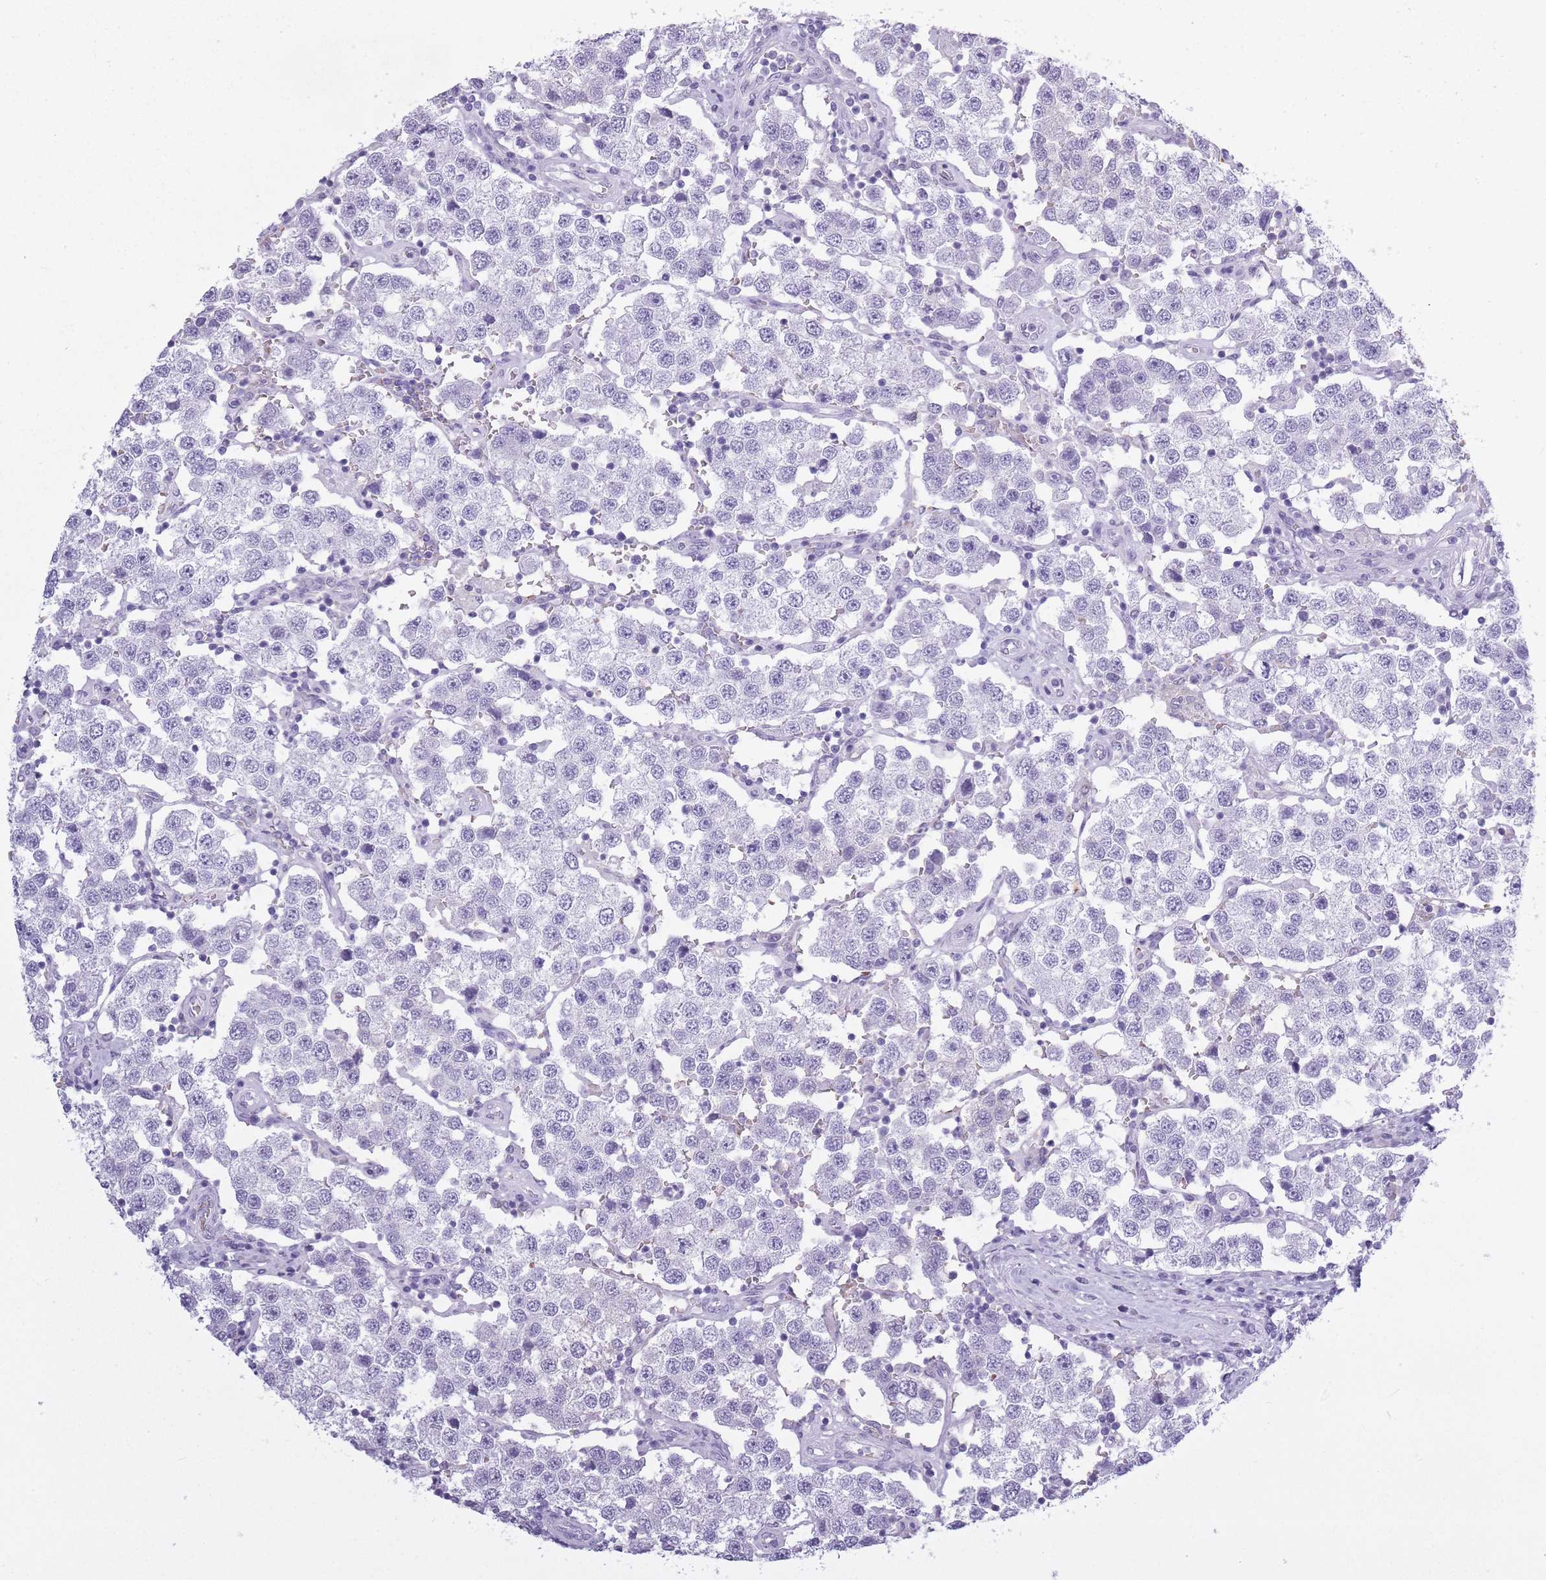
{"staining": {"intensity": "negative", "quantity": "none", "location": "none"}, "tissue": "testis cancer", "cell_type": "Tumor cells", "image_type": "cancer", "snomed": [{"axis": "morphology", "description": "Seminoma, NOS"}, {"axis": "topography", "description": "Testis"}], "caption": "There is no significant positivity in tumor cells of testis seminoma.", "gene": "OR7C1", "patient": {"sex": "male", "age": 37}}